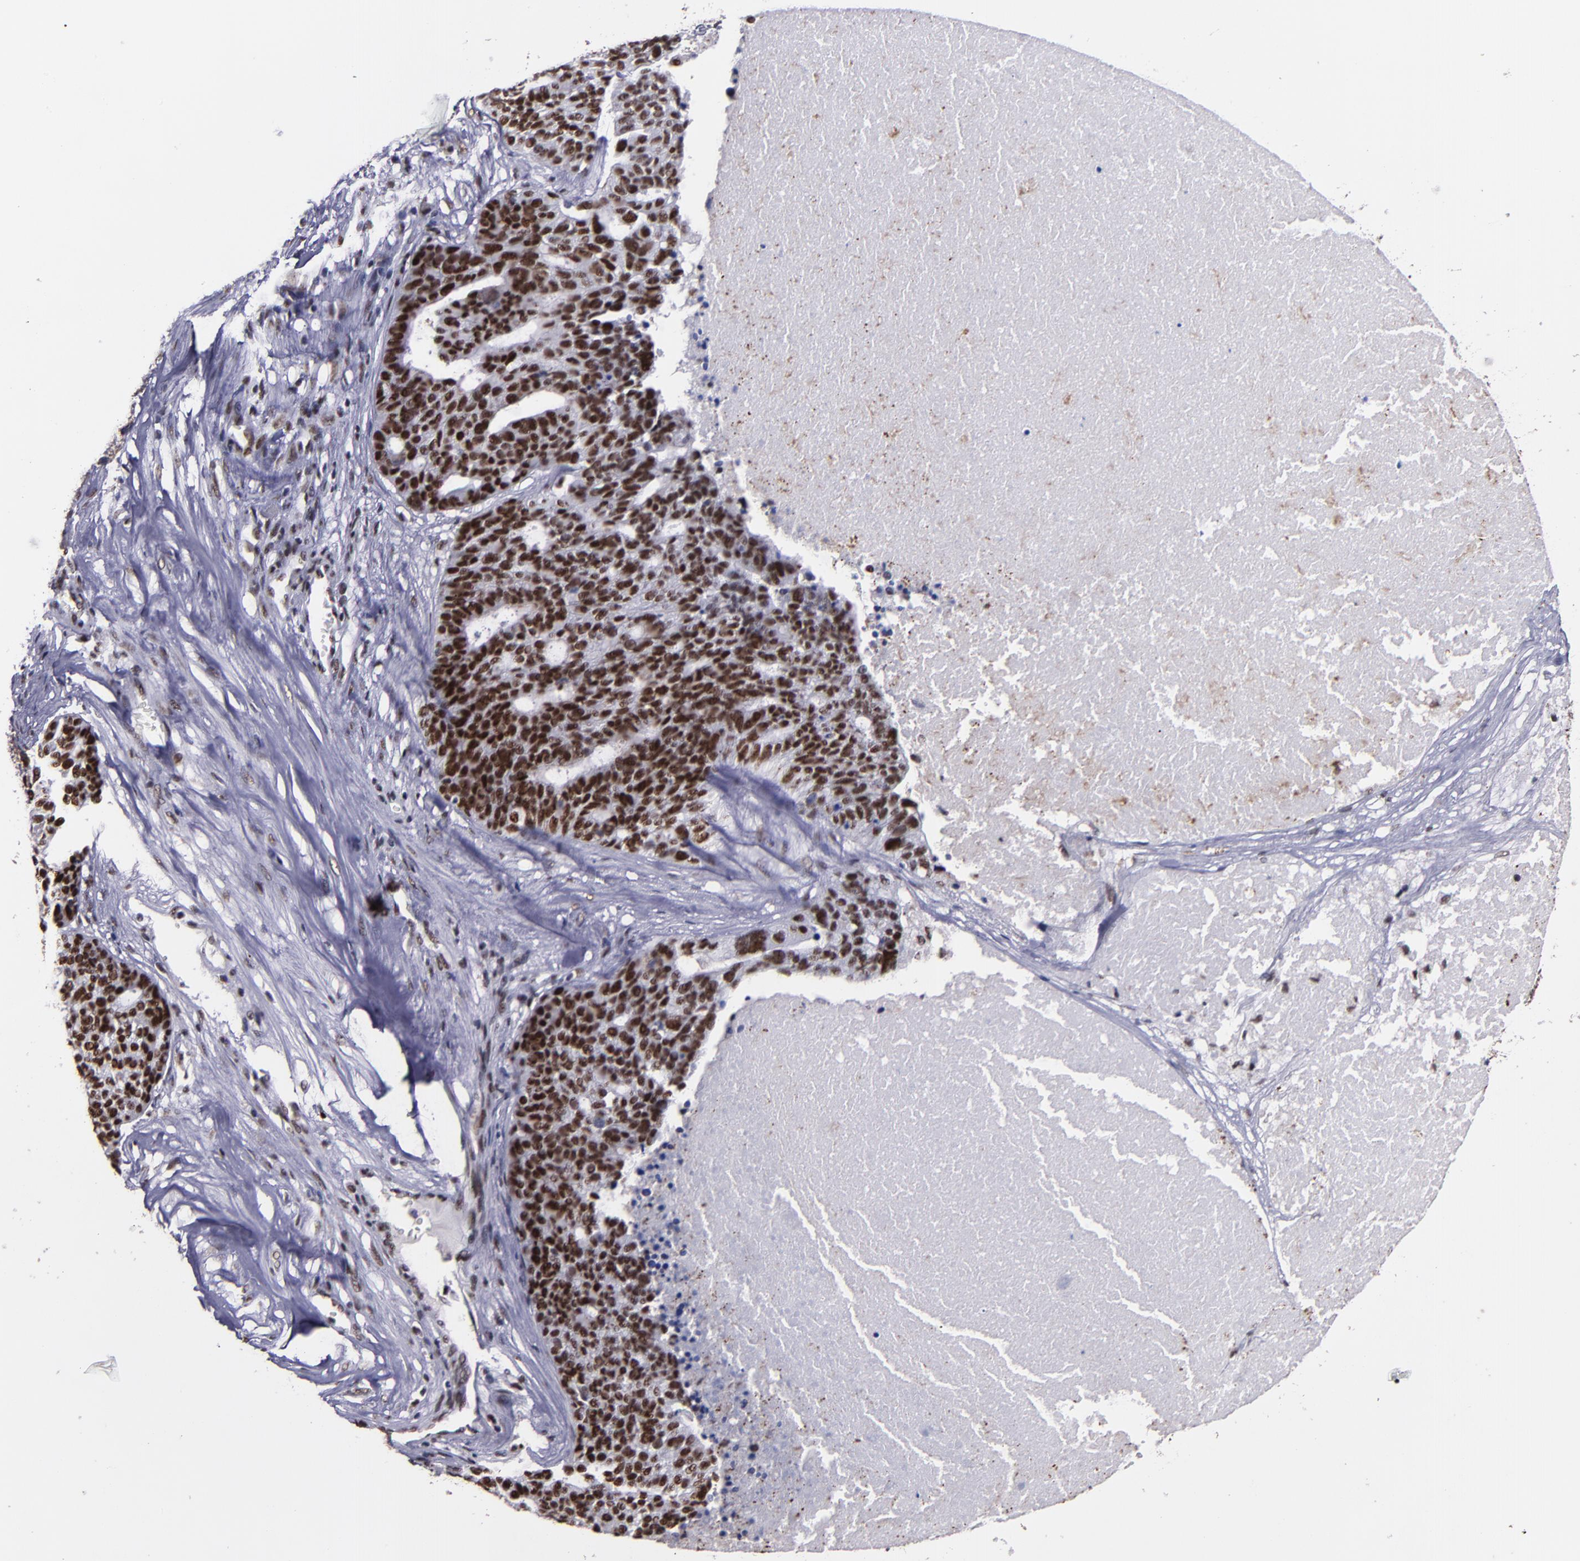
{"staining": {"intensity": "strong", "quantity": ">75%", "location": "nuclear"}, "tissue": "ovarian cancer", "cell_type": "Tumor cells", "image_type": "cancer", "snomed": [{"axis": "morphology", "description": "Cystadenocarcinoma, serous, NOS"}, {"axis": "topography", "description": "Ovary"}], "caption": "Protein staining of ovarian cancer tissue reveals strong nuclear expression in approximately >75% of tumor cells. The protein is stained brown, and the nuclei are stained in blue (DAB (3,3'-diaminobenzidine) IHC with brightfield microscopy, high magnification).", "gene": "PPP4R3A", "patient": {"sex": "female", "age": 59}}